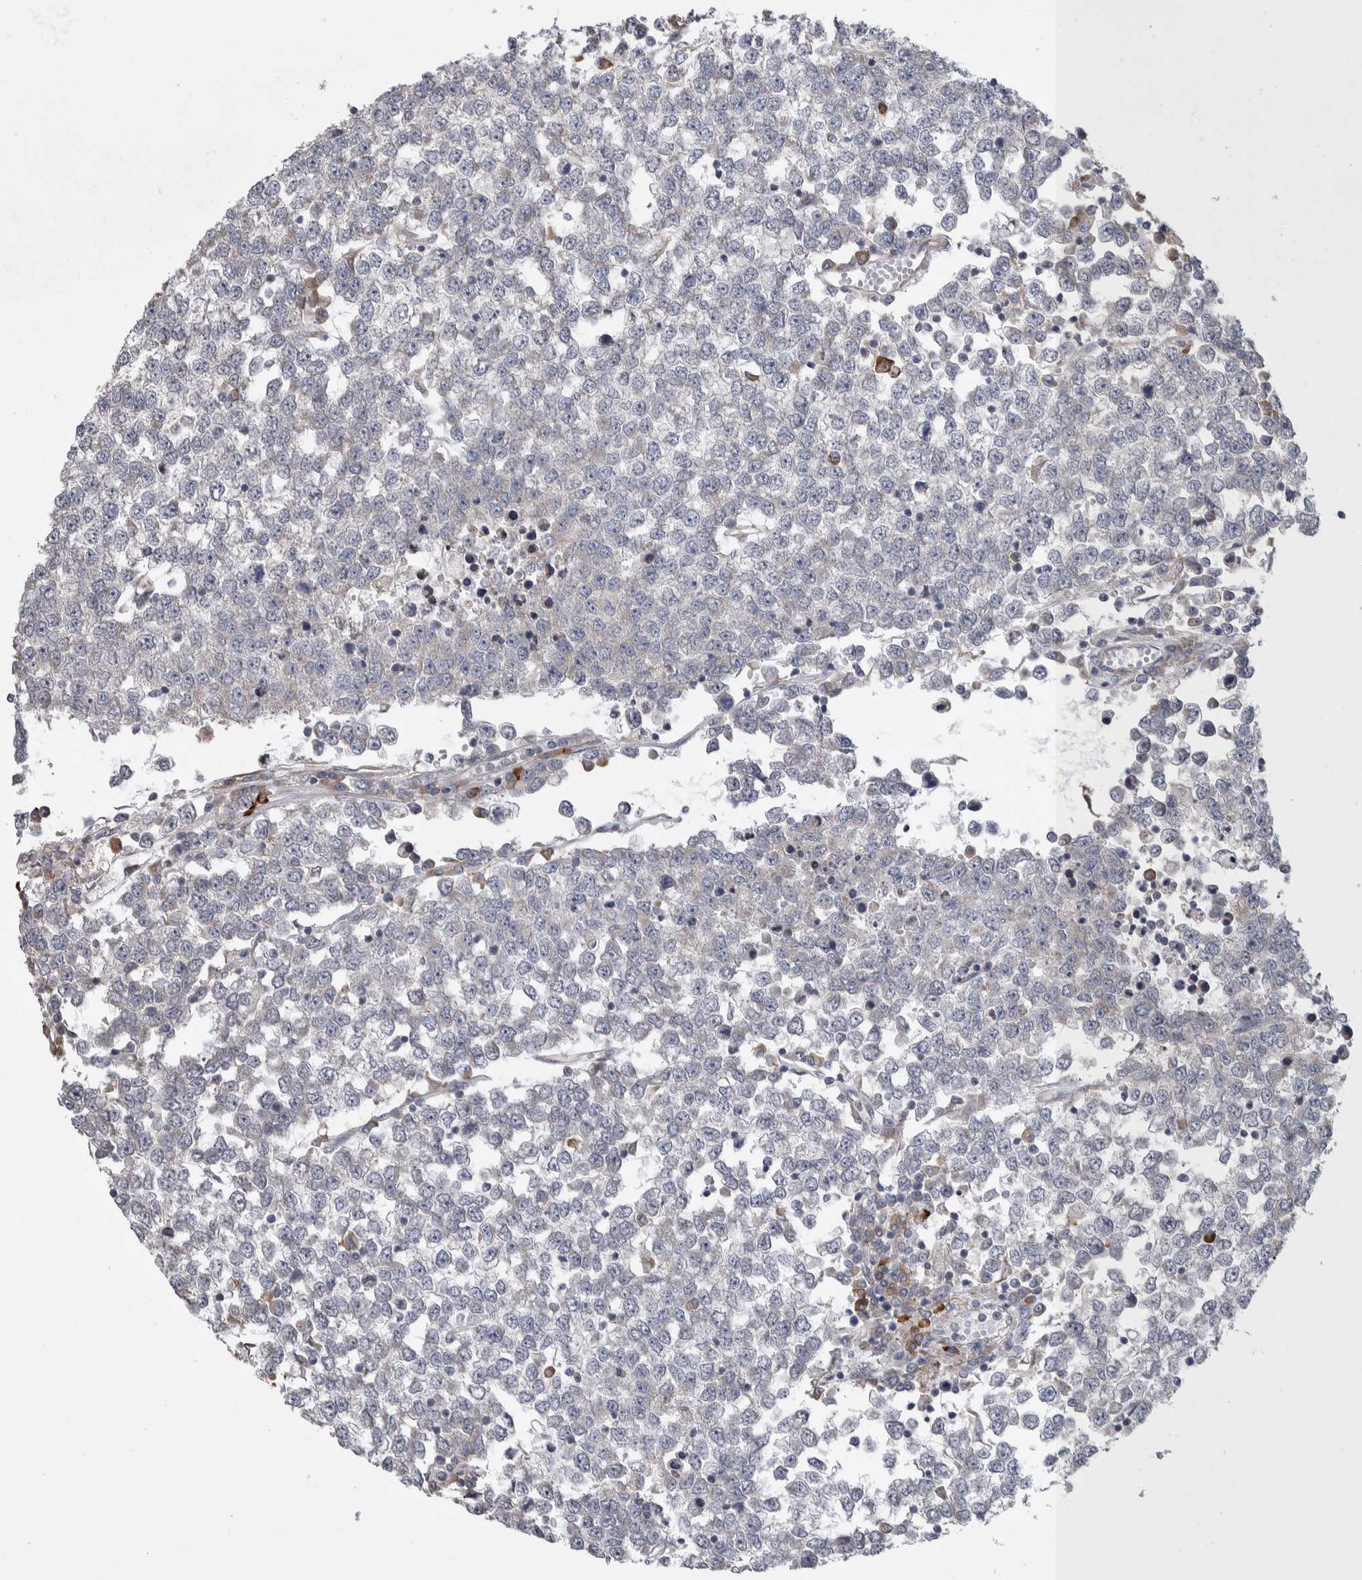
{"staining": {"intensity": "negative", "quantity": "none", "location": "none"}, "tissue": "testis cancer", "cell_type": "Tumor cells", "image_type": "cancer", "snomed": [{"axis": "morphology", "description": "Seminoma, NOS"}, {"axis": "topography", "description": "Testis"}], "caption": "Tumor cells show no significant protein staining in testis seminoma.", "gene": "IBTK", "patient": {"sex": "male", "age": 65}}